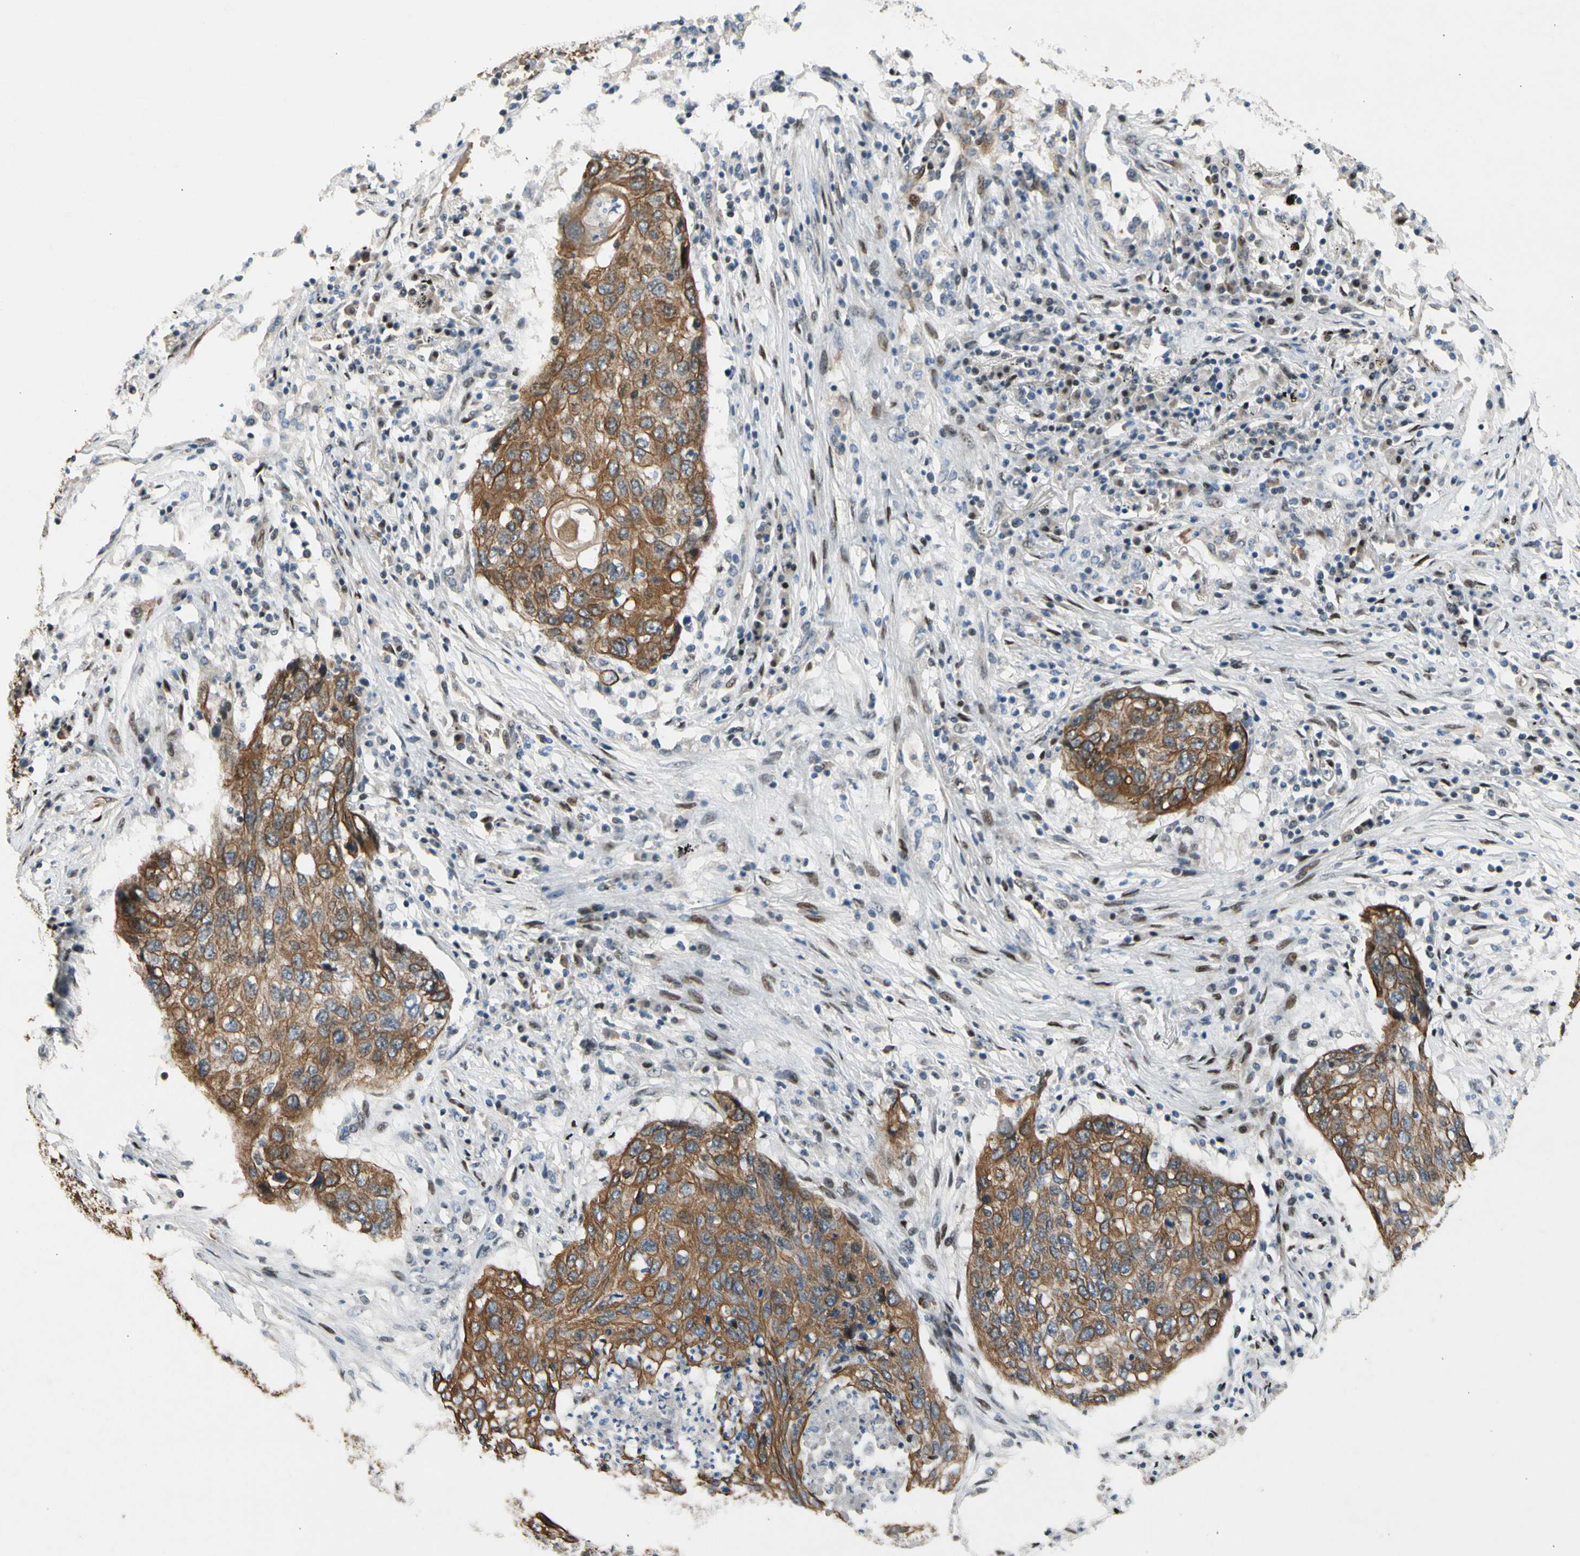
{"staining": {"intensity": "moderate", "quantity": ">75%", "location": "cytoplasmic/membranous"}, "tissue": "lung cancer", "cell_type": "Tumor cells", "image_type": "cancer", "snomed": [{"axis": "morphology", "description": "Squamous cell carcinoma, NOS"}, {"axis": "topography", "description": "Lung"}], "caption": "A brown stain highlights moderate cytoplasmic/membranous positivity of a protein in human lung cancer (squamous cell carcinoma) tumor cells.", "gene": "ZNF184", "patient": {"sex": "female", "age": 63}}